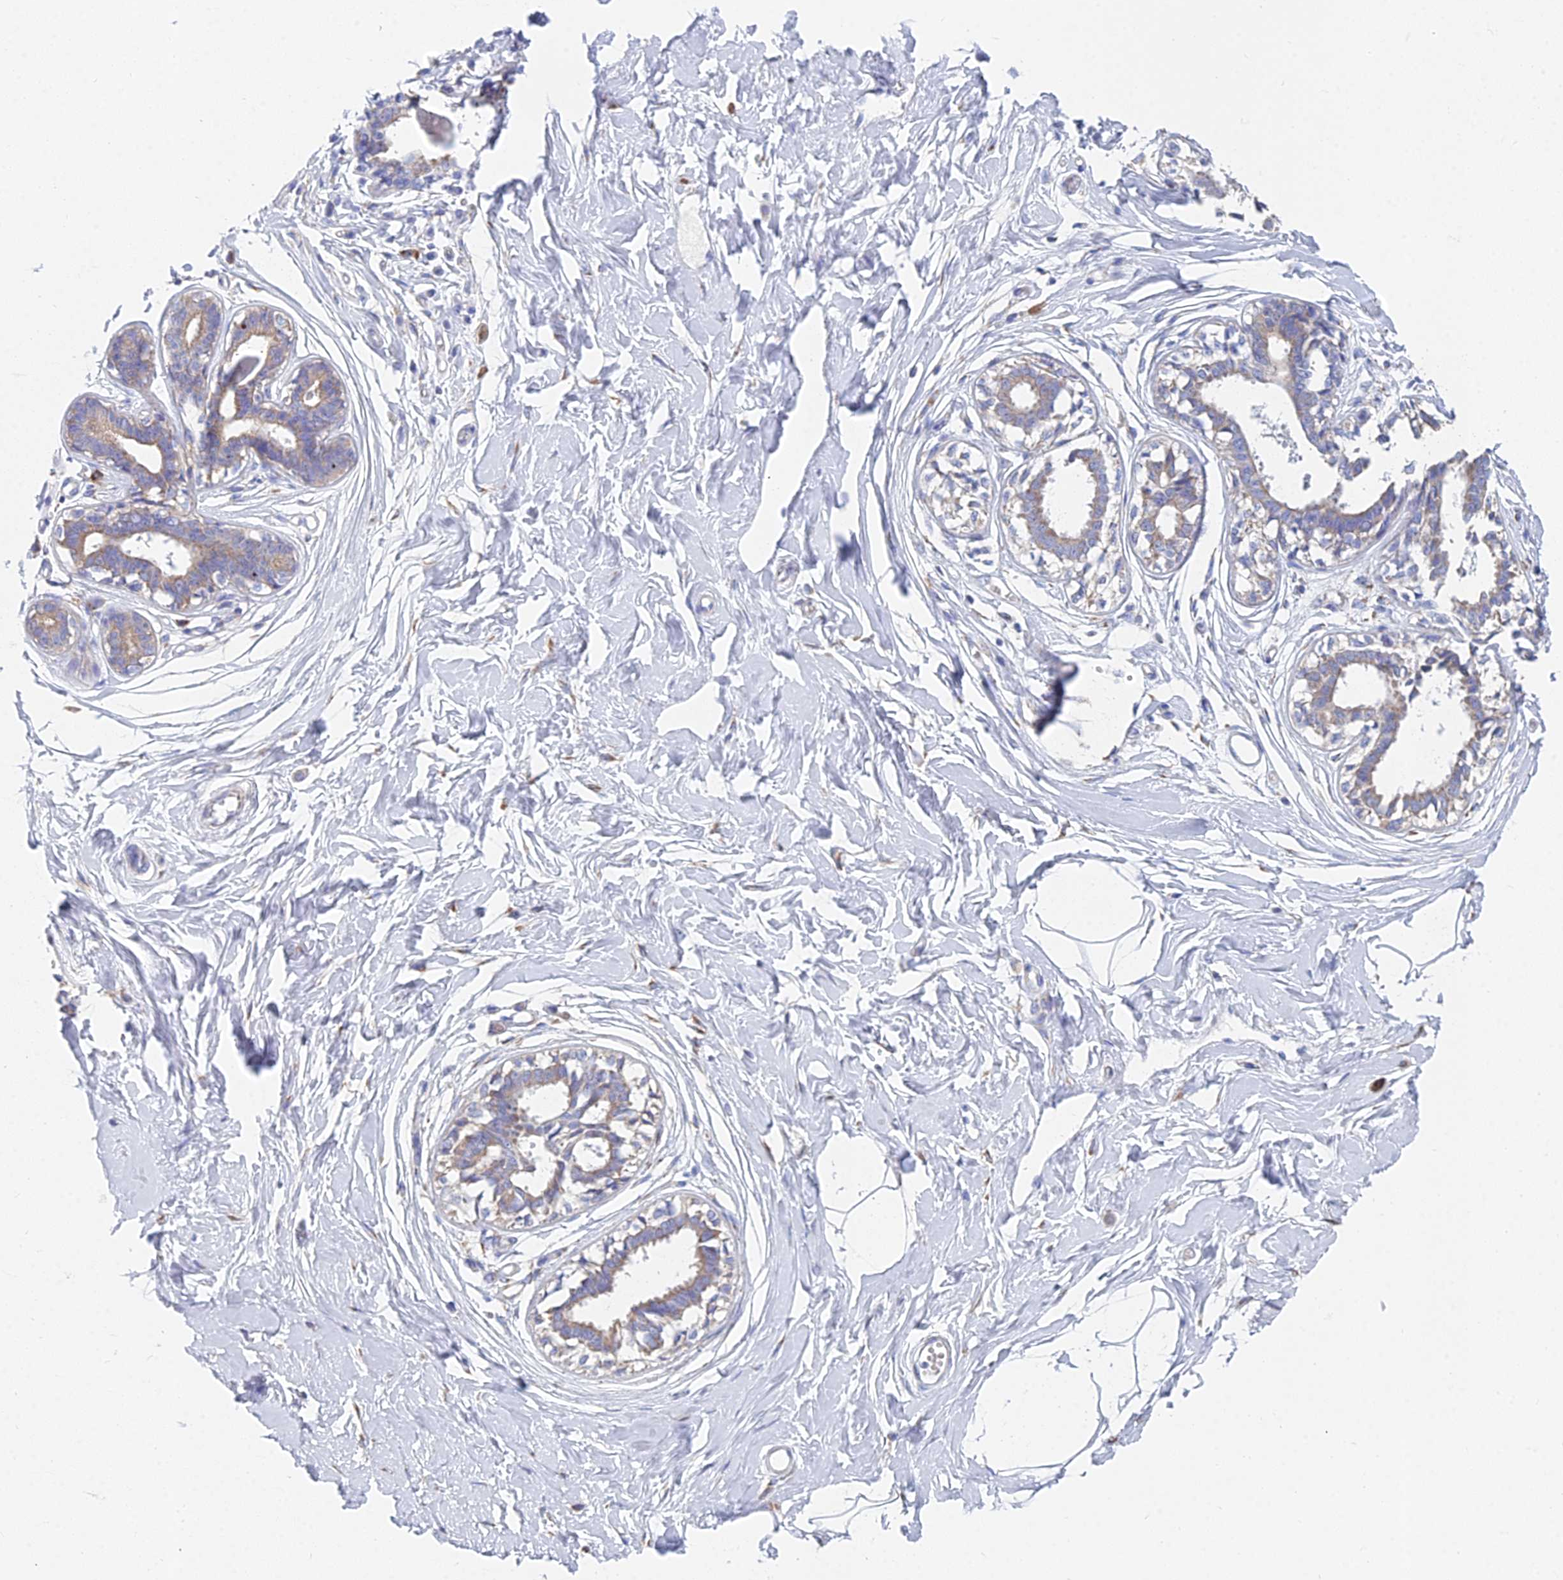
{"staining": {"intensity": "negative", "quantity": "none", "location": "none"}, "tissue": "breast", "cell_type": "Adipocytes", "image_type": "normal", "snomed": [{"axis": "morphology", "description": "Normal tissue, NOS"}, {"axis": "topography", "description": "Breast"}], "caption": "Immunohistochemistry photomicrograph of normal breast stained for a protein (brown), which reveals no expression in adipocytes. (DAB (3,3'-diaminobenzidine) immunohistochemistry (IHC) visualized using brightfield microscopy, high magnification).", "gene": "CRACR2B", "patient": {"sex": "female", "age": 45}}